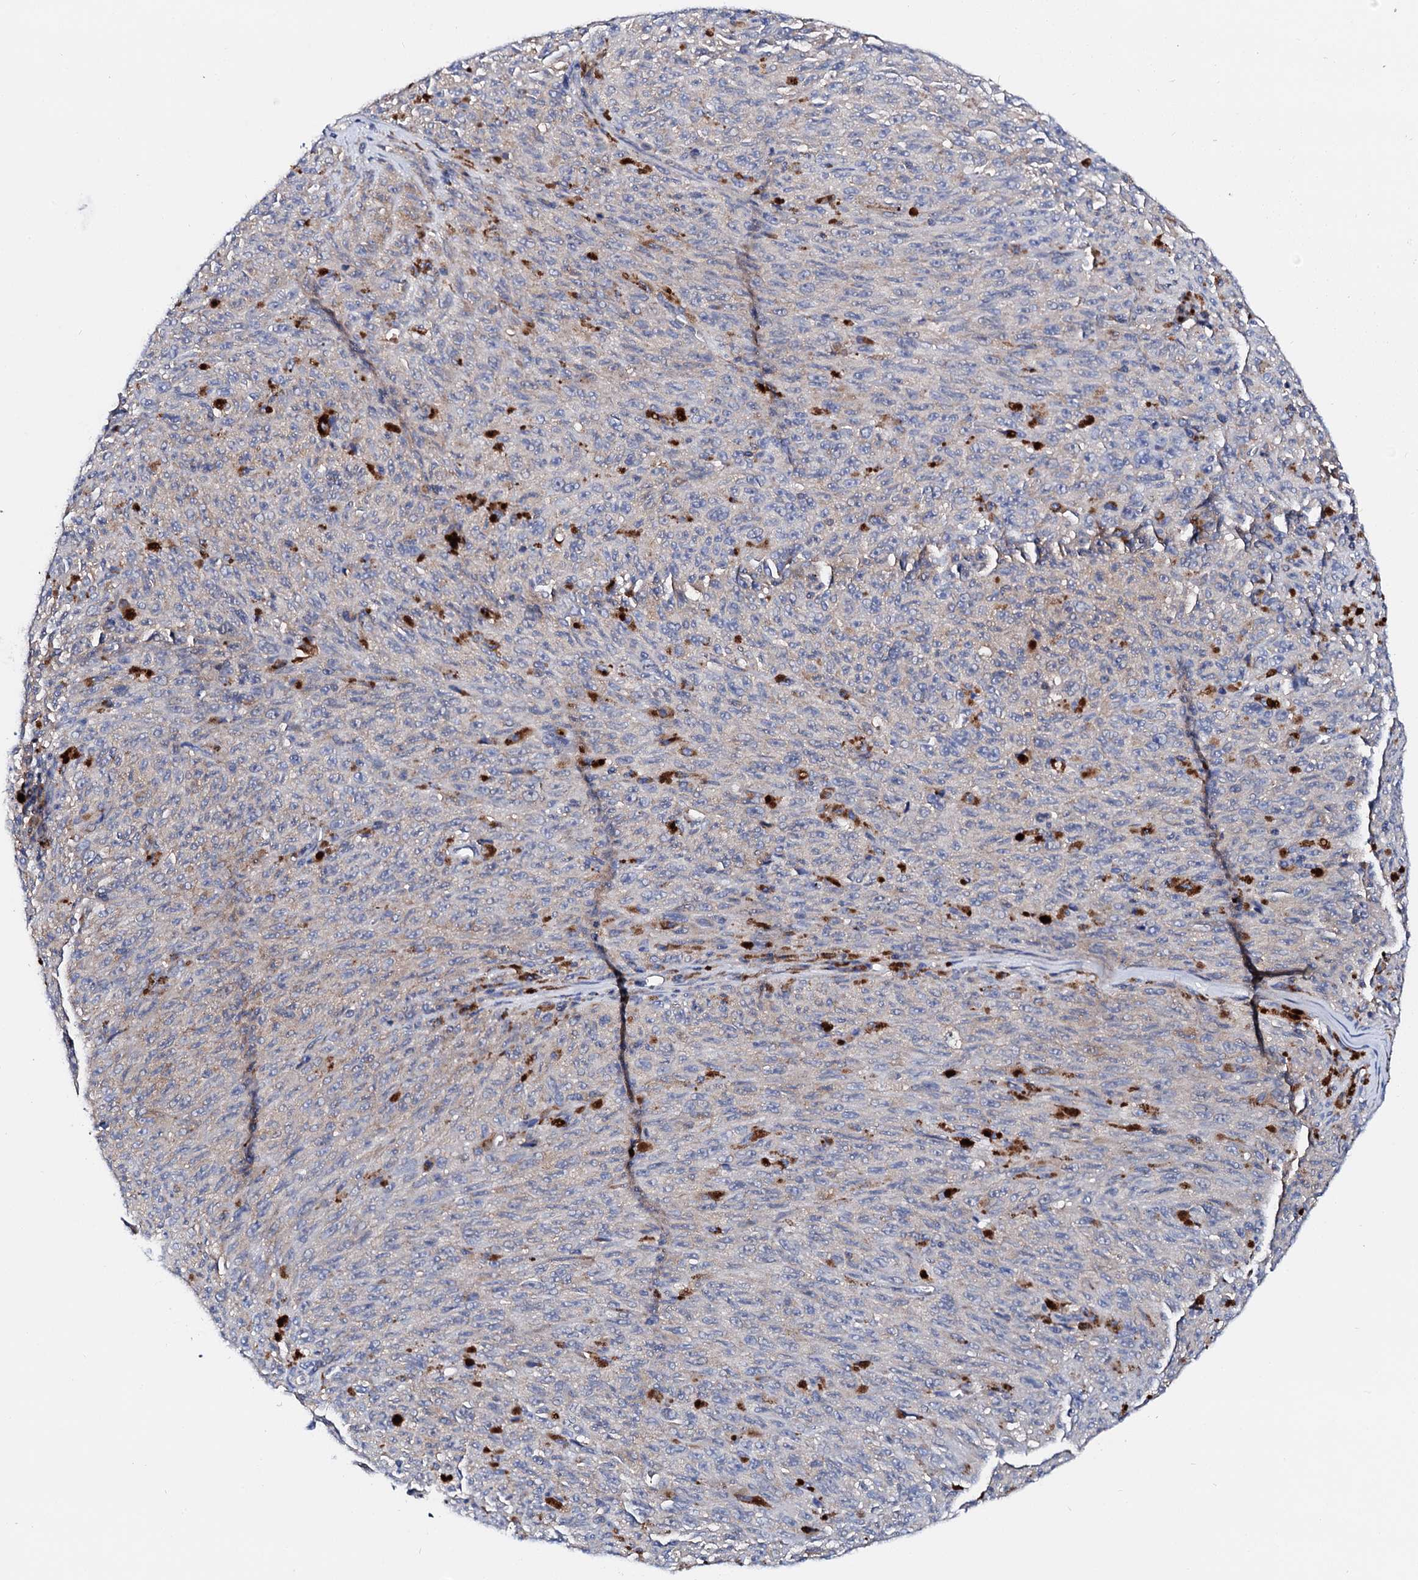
{"staining": {"intensity": "negative", "quantity": "none", "location": "none"}, "tissue": "melanoma", "cell_type": "Tumor cells", "image_type": "cancer", "snomed": [{"axis": "morphology", "description": "Malignant melanoma, NOS"}, {"axis": "topography", "description": "Skin"}], "caption": "Human malignant melanoma stained for a protein using immunohistochemistry (IHC) shows no expression in tumor cells.", "gene": "NUP58", "patient": {"sex": "female", "age": 82}}